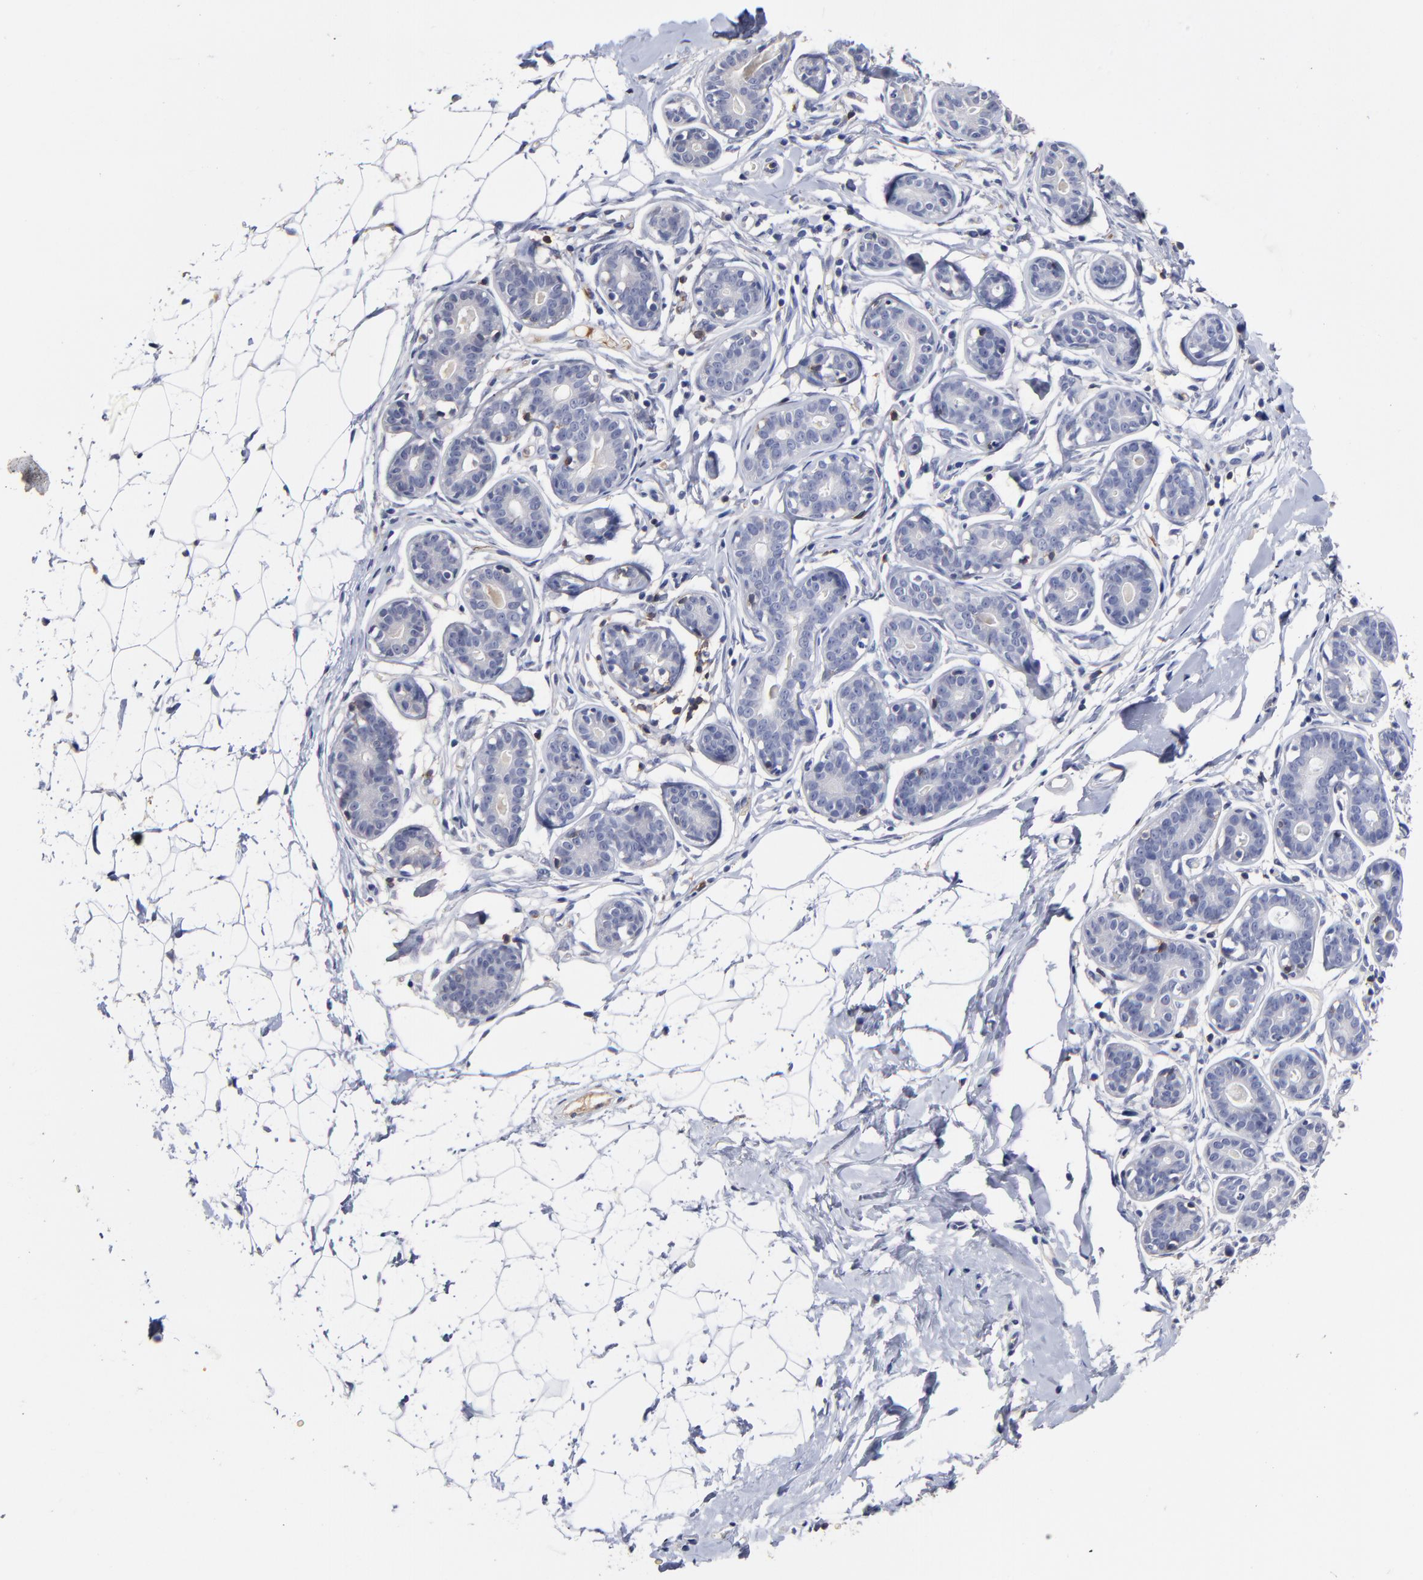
{"staining": {"intensity": "negative", "quantity": "none", "location": "none"}, "tissue": "breast", "cell_type": "Adipocytes", "image_type": "normal", "snomed": [{"axis": "morphology", "description": "Normal tissue, NOS"}, {"axis": "topography", "description": "Breast"}], "caption": "This is a photomicrograph of IHC staining of normal breast, which shows no expression in adipocytes. Nuclei are stained in blue.", "gene": "TRAT1", "patient": {"sex": "female", "age": 22}}